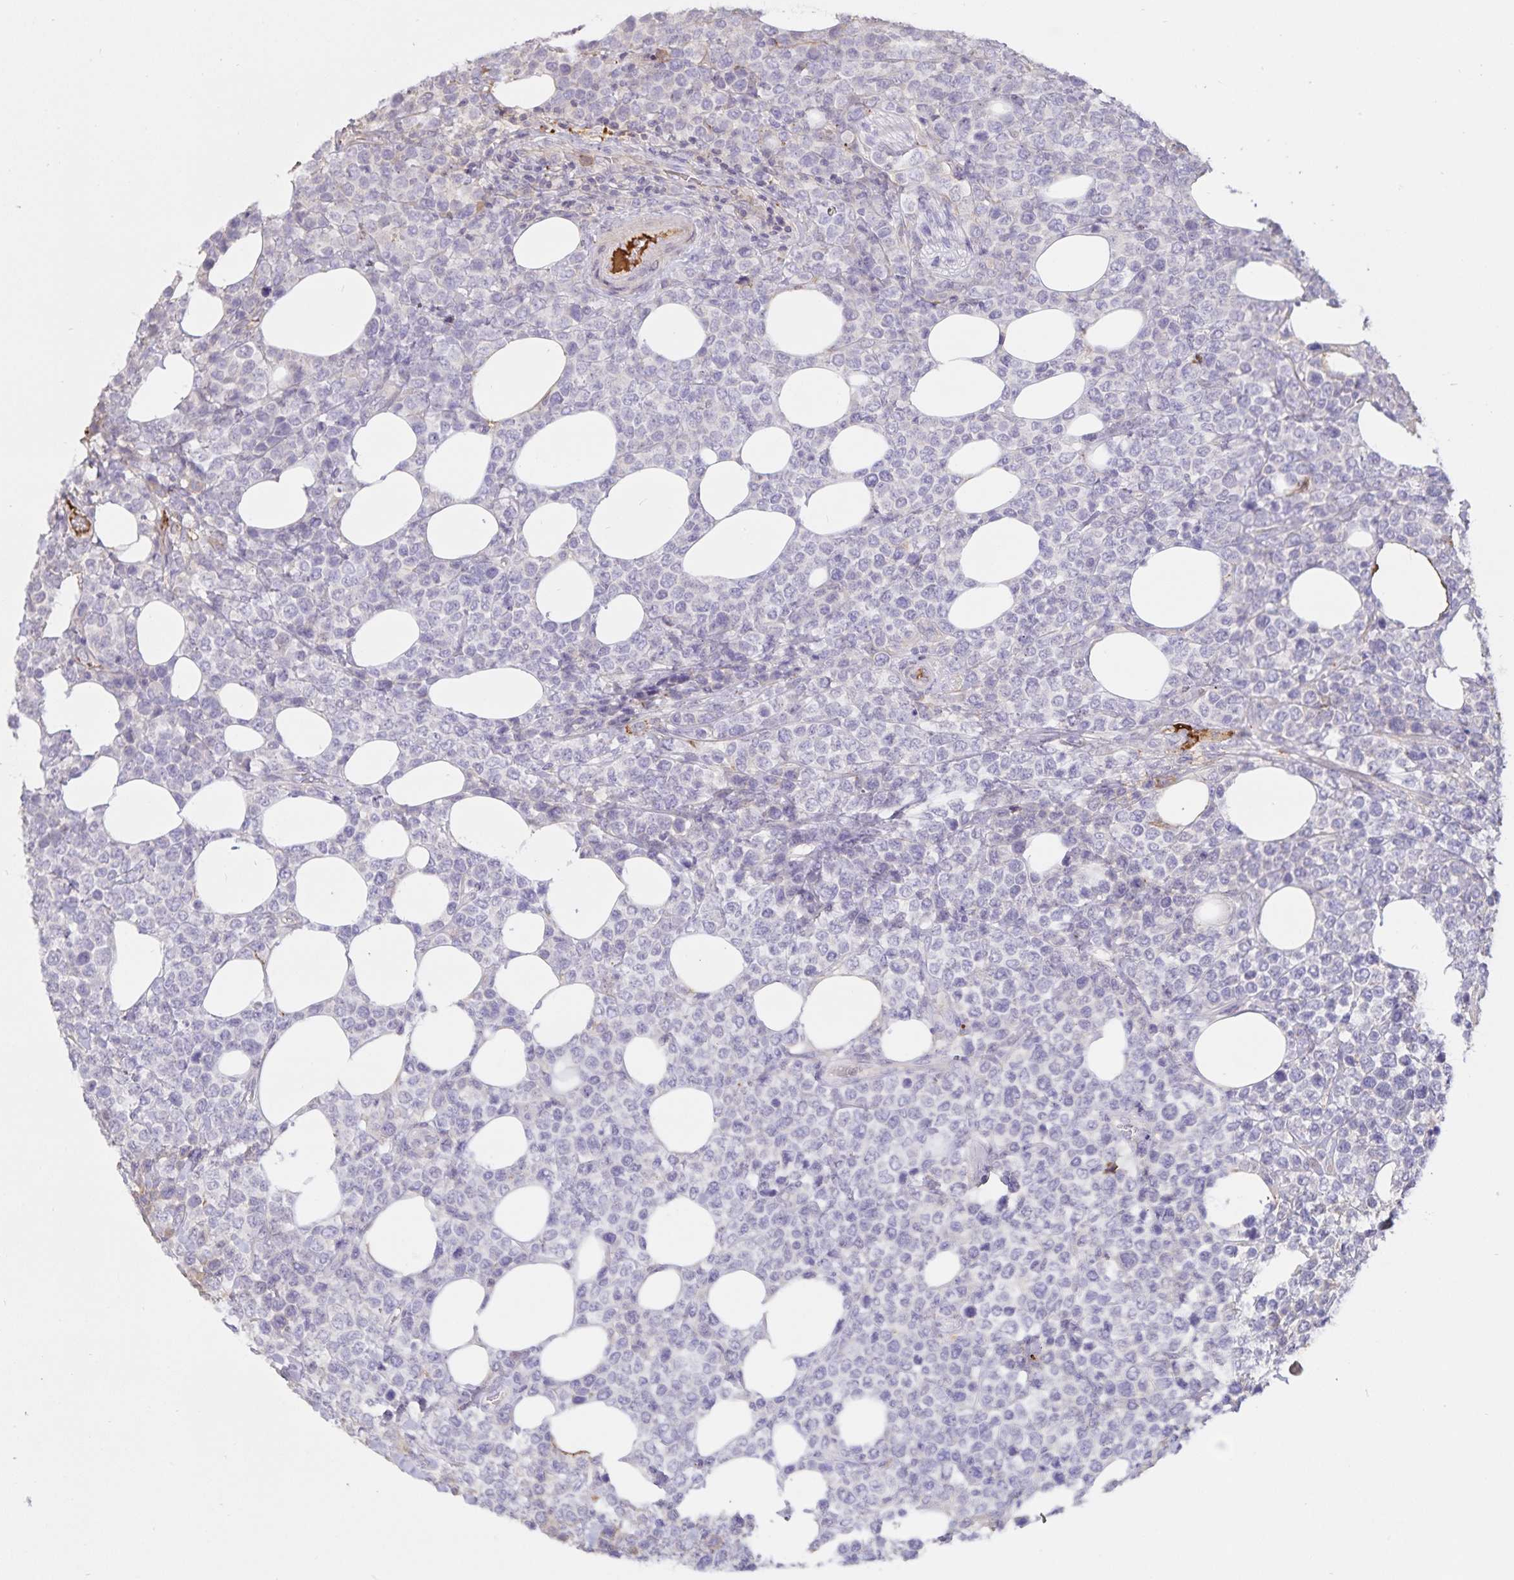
{"staining": {"intensity": "negative", "quantity": "none", "location": "none"}, "tissue": "lymphoma", "cell_type": "Tumor cells", "image_type": "cancer", "snomed": [{"axis": "morphology", "description": "Malignant lymphoma, non-Hodgkin's type, High grade"}, {"axis": "topography", "description": "Soft tissue"}], "caption": "Image shows no significant protein staining in tumor cells of lymphoma.", "gene": "FGG", "patient": {"sex": "female", "age": 56}}